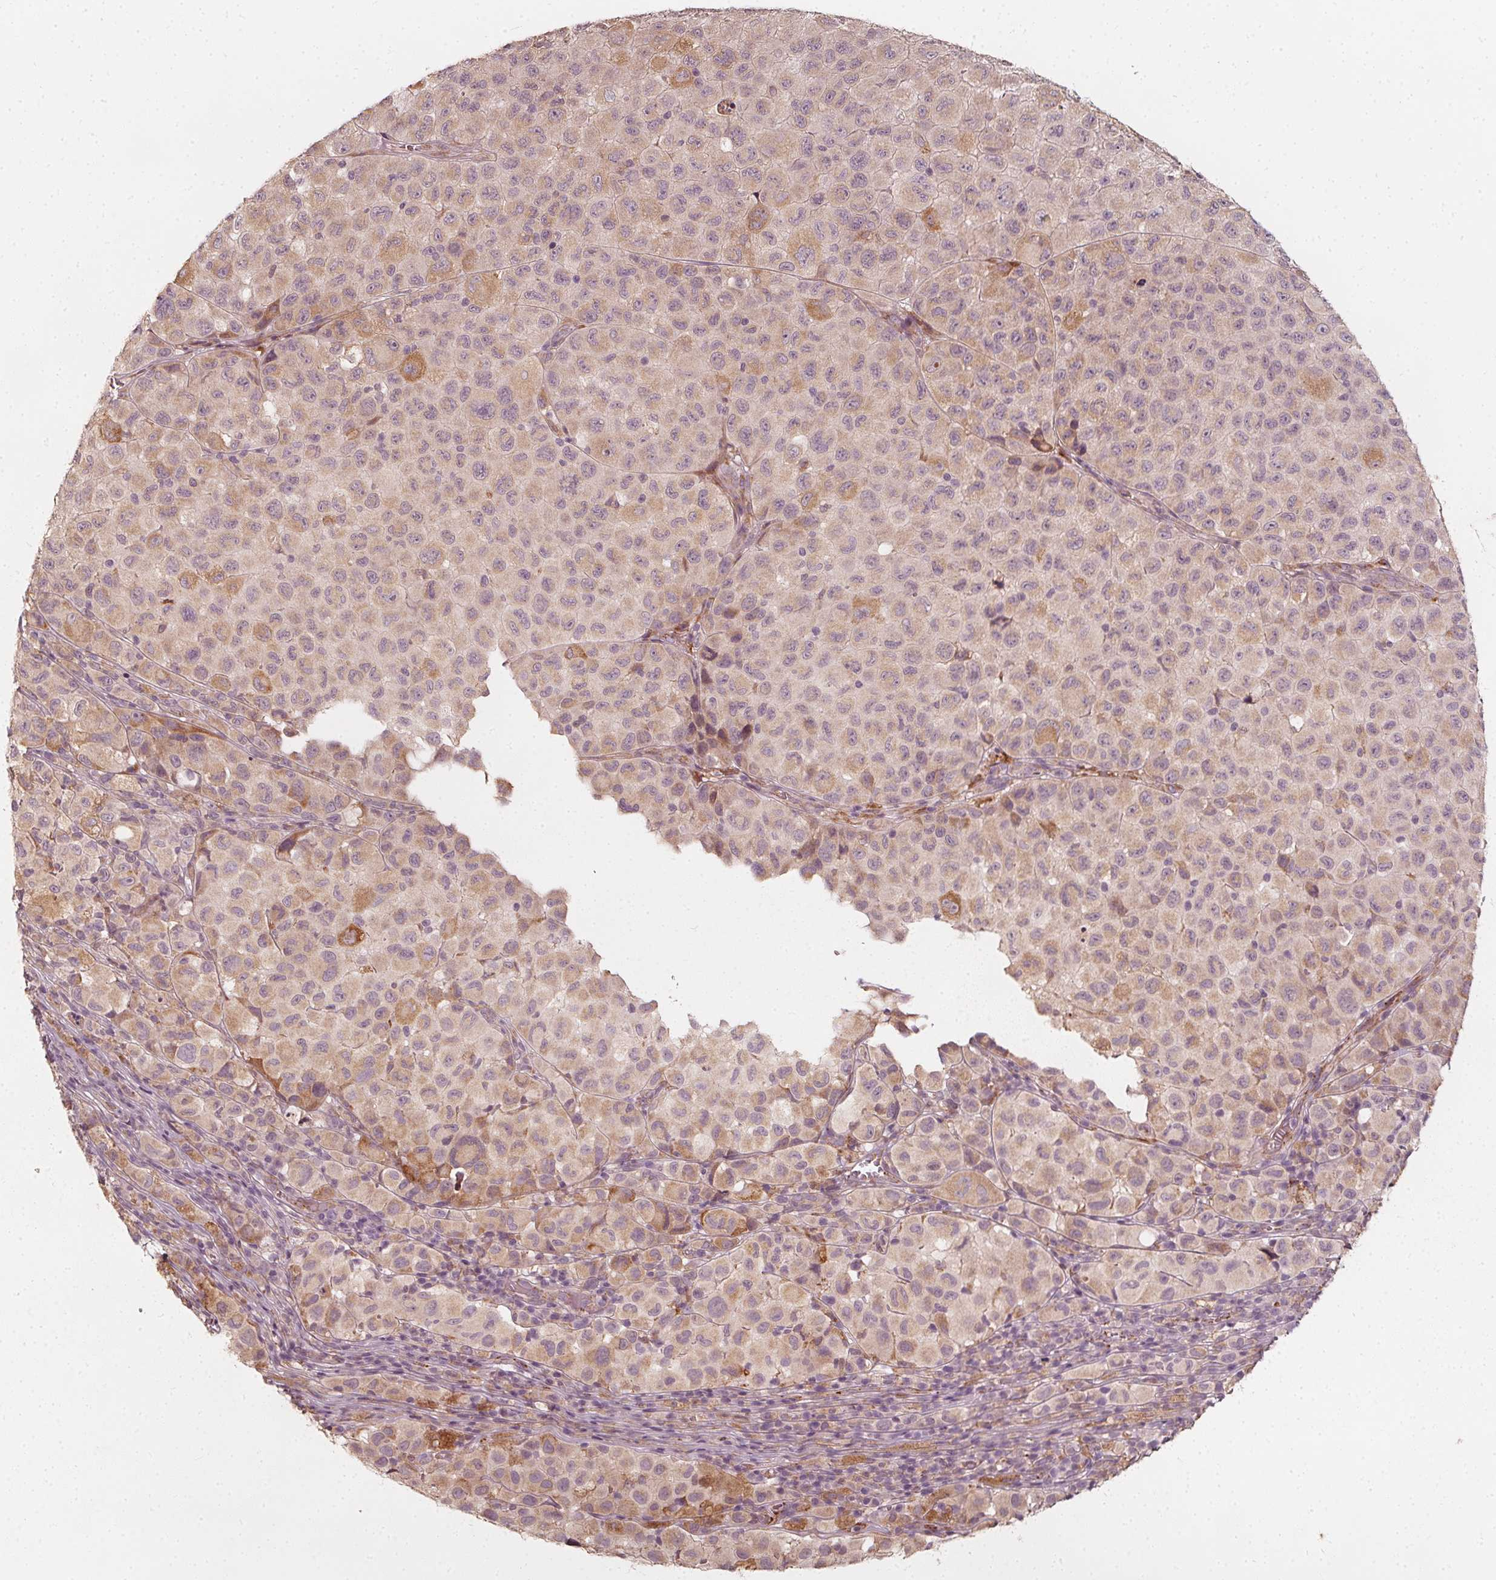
{"staining": {"intensity": "moderate", "quantity": "25%-75%", "location": "cytoplasmic/membranous"}, "tissue": "melanoma", "cell_type": "Tumor cells", "image_type": "cancer", "snomed": [{"axis": "morphology", "description": "Malignant melanoma, NOS"}, {"axis": "topography", "description": "Skin"}], "caption": "Immunohistochemical staining of human melanoma demonstrates moderate cytoplasmic/membranous protein positivity in approximately 25%-75% of tumor cells.", "gene": "NPC1L1", "patient": {"sex": "male", "age": 93}}